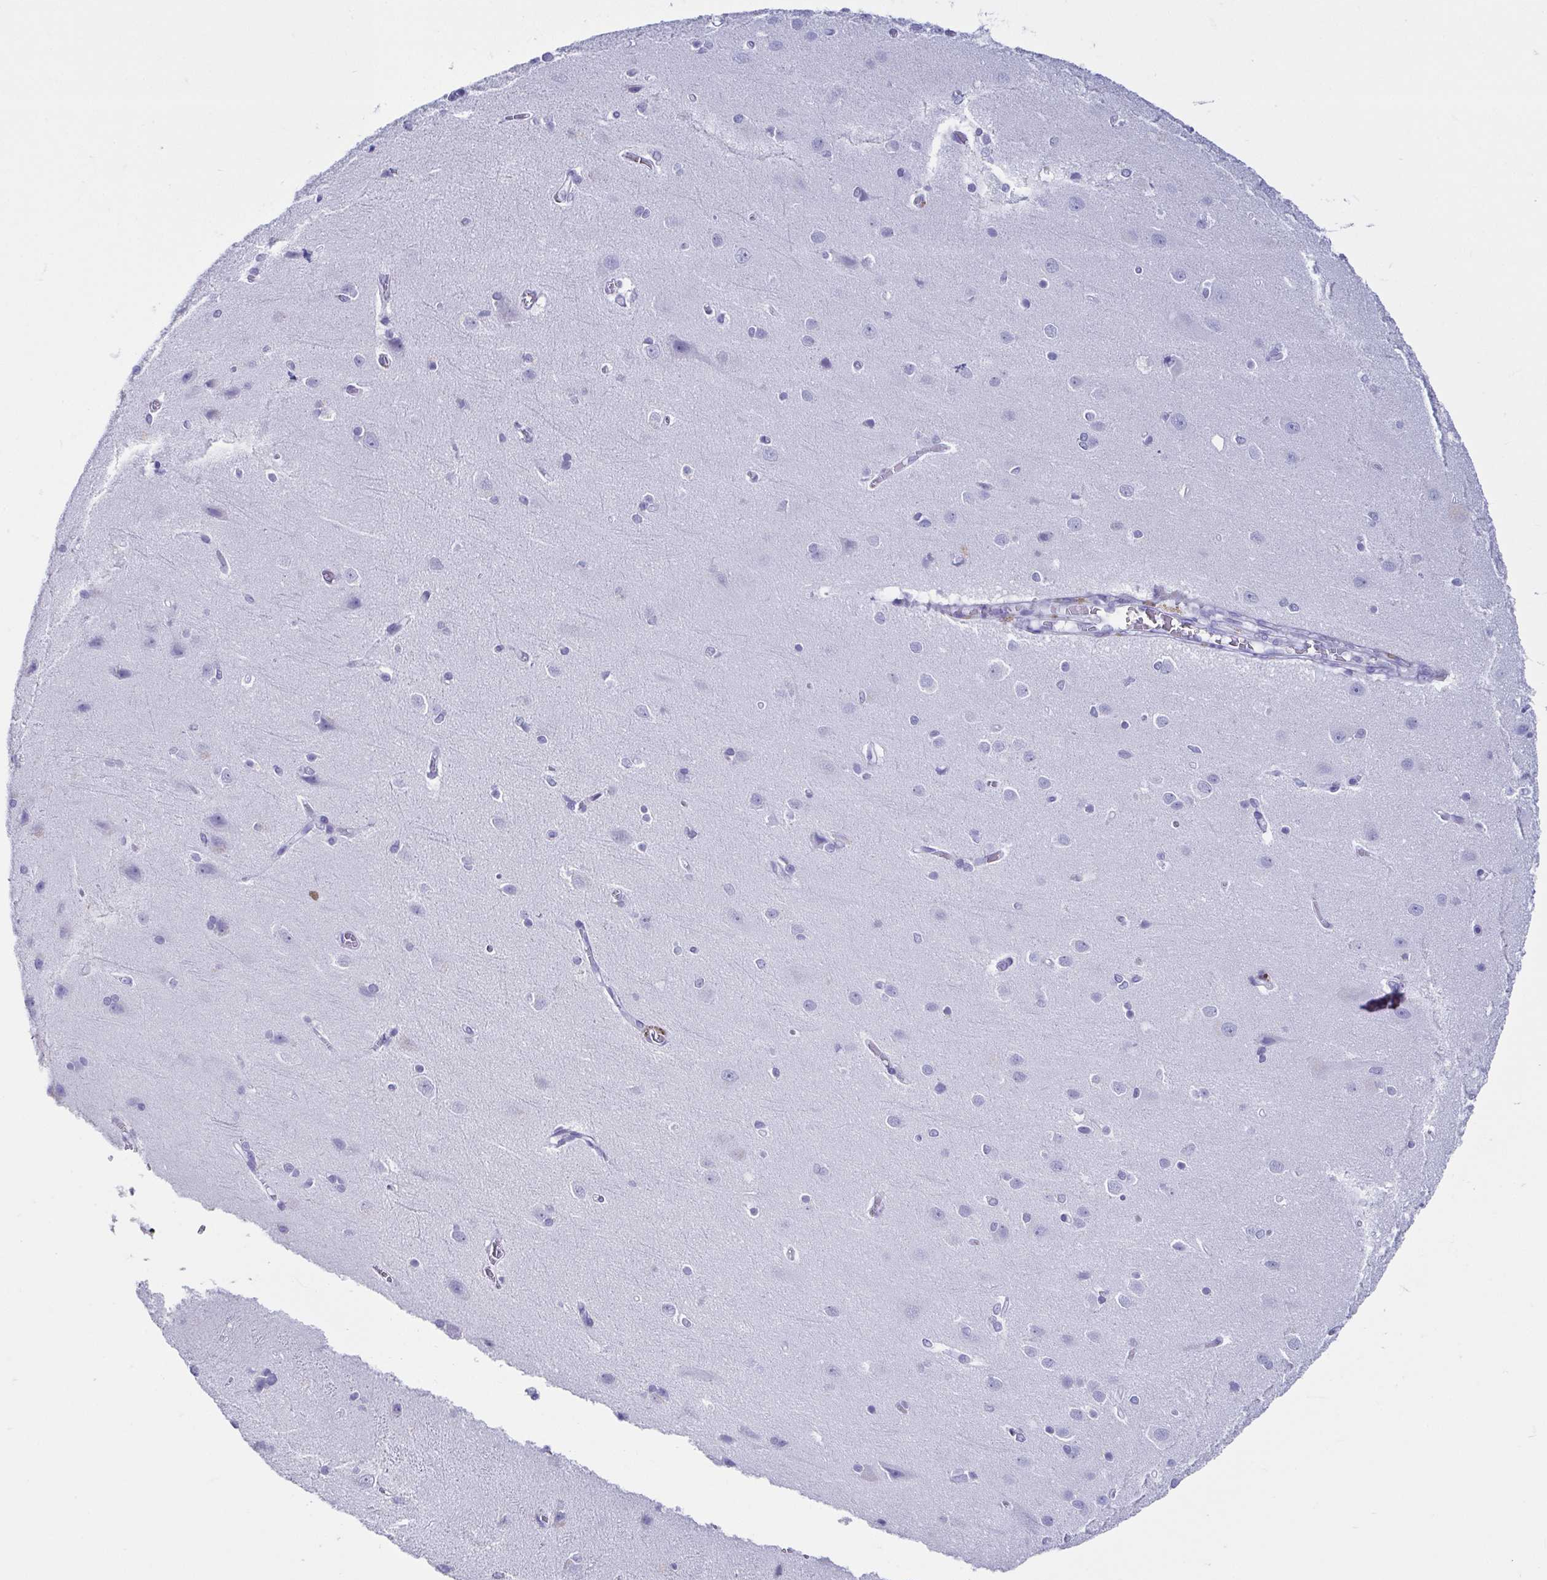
{"staining": {"intensity": "negative", "quantity": "none", "location": "none"}, "tissue": "cerebral cortex", "cell_type": "Endothelial cells", "image_type": "normal", "snomed": [{"axis": "morphology", "description": "Normal tissue, NOS"}, {"axis": "topography", "description": "Cerebral cortex"}], "caption": "Protein analysis of unremarkable cerebral cortex reveals no significant expression in endothelial cells. (DAB (3,3'-diaminobenzidine) immunohistochemistry (IHC) with hematoxylin counter stain).", "gene": "CD164L2", "patient": {"sex": "male", "age": 37}}